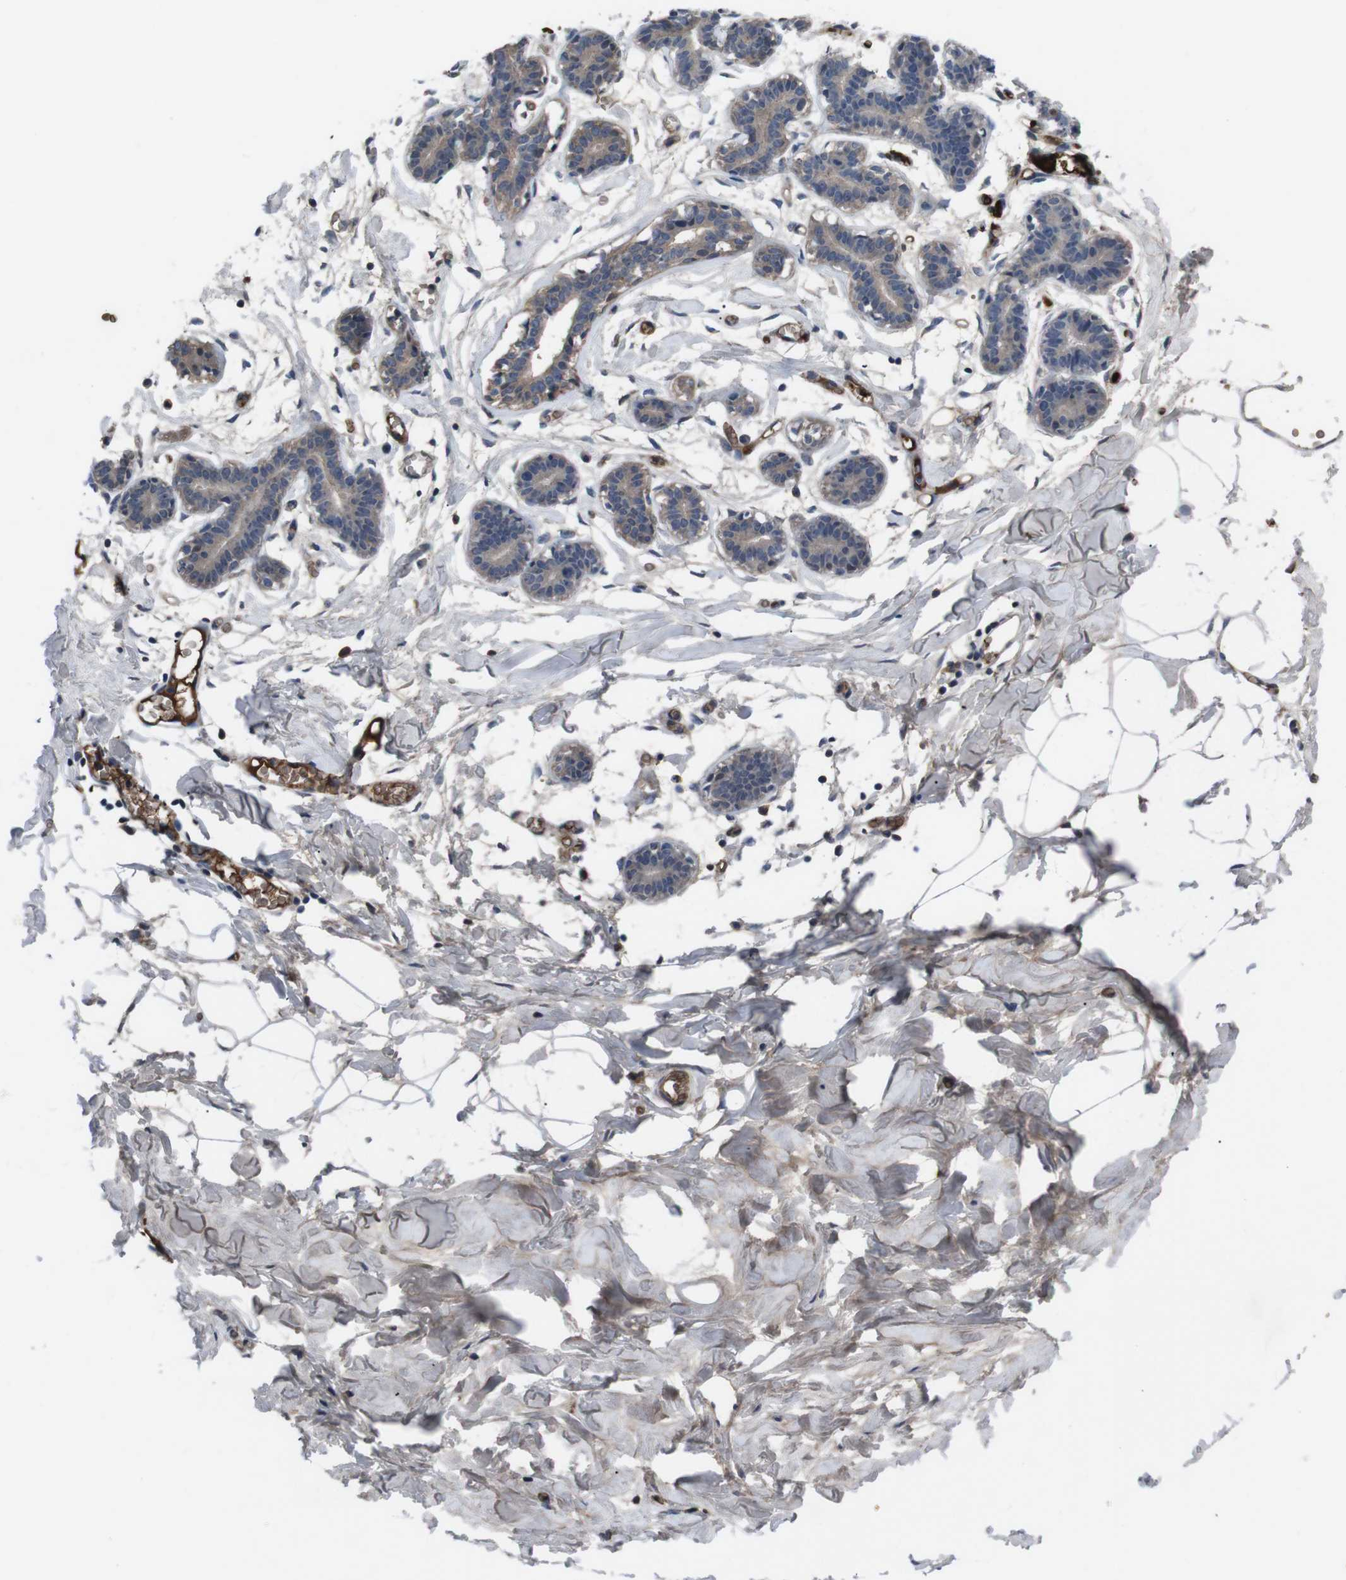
{"staining": {"intensity": "negative", "quantity": "none", "location": "none"}, "tissue": "breast", "cell_type": "Adipocytes", "image_type": "normal", "snomed": [{"axis": "morphology", "description": "Normal tissue, NOS"}, {"axis": "topography", "description": "Breast"}], "caption": "Immunohistochemical staining of normal breast demonstrates no significant expression in adipocytes.", "gene": "SPTB", "patient": {"sex": "female", "age": 27}}